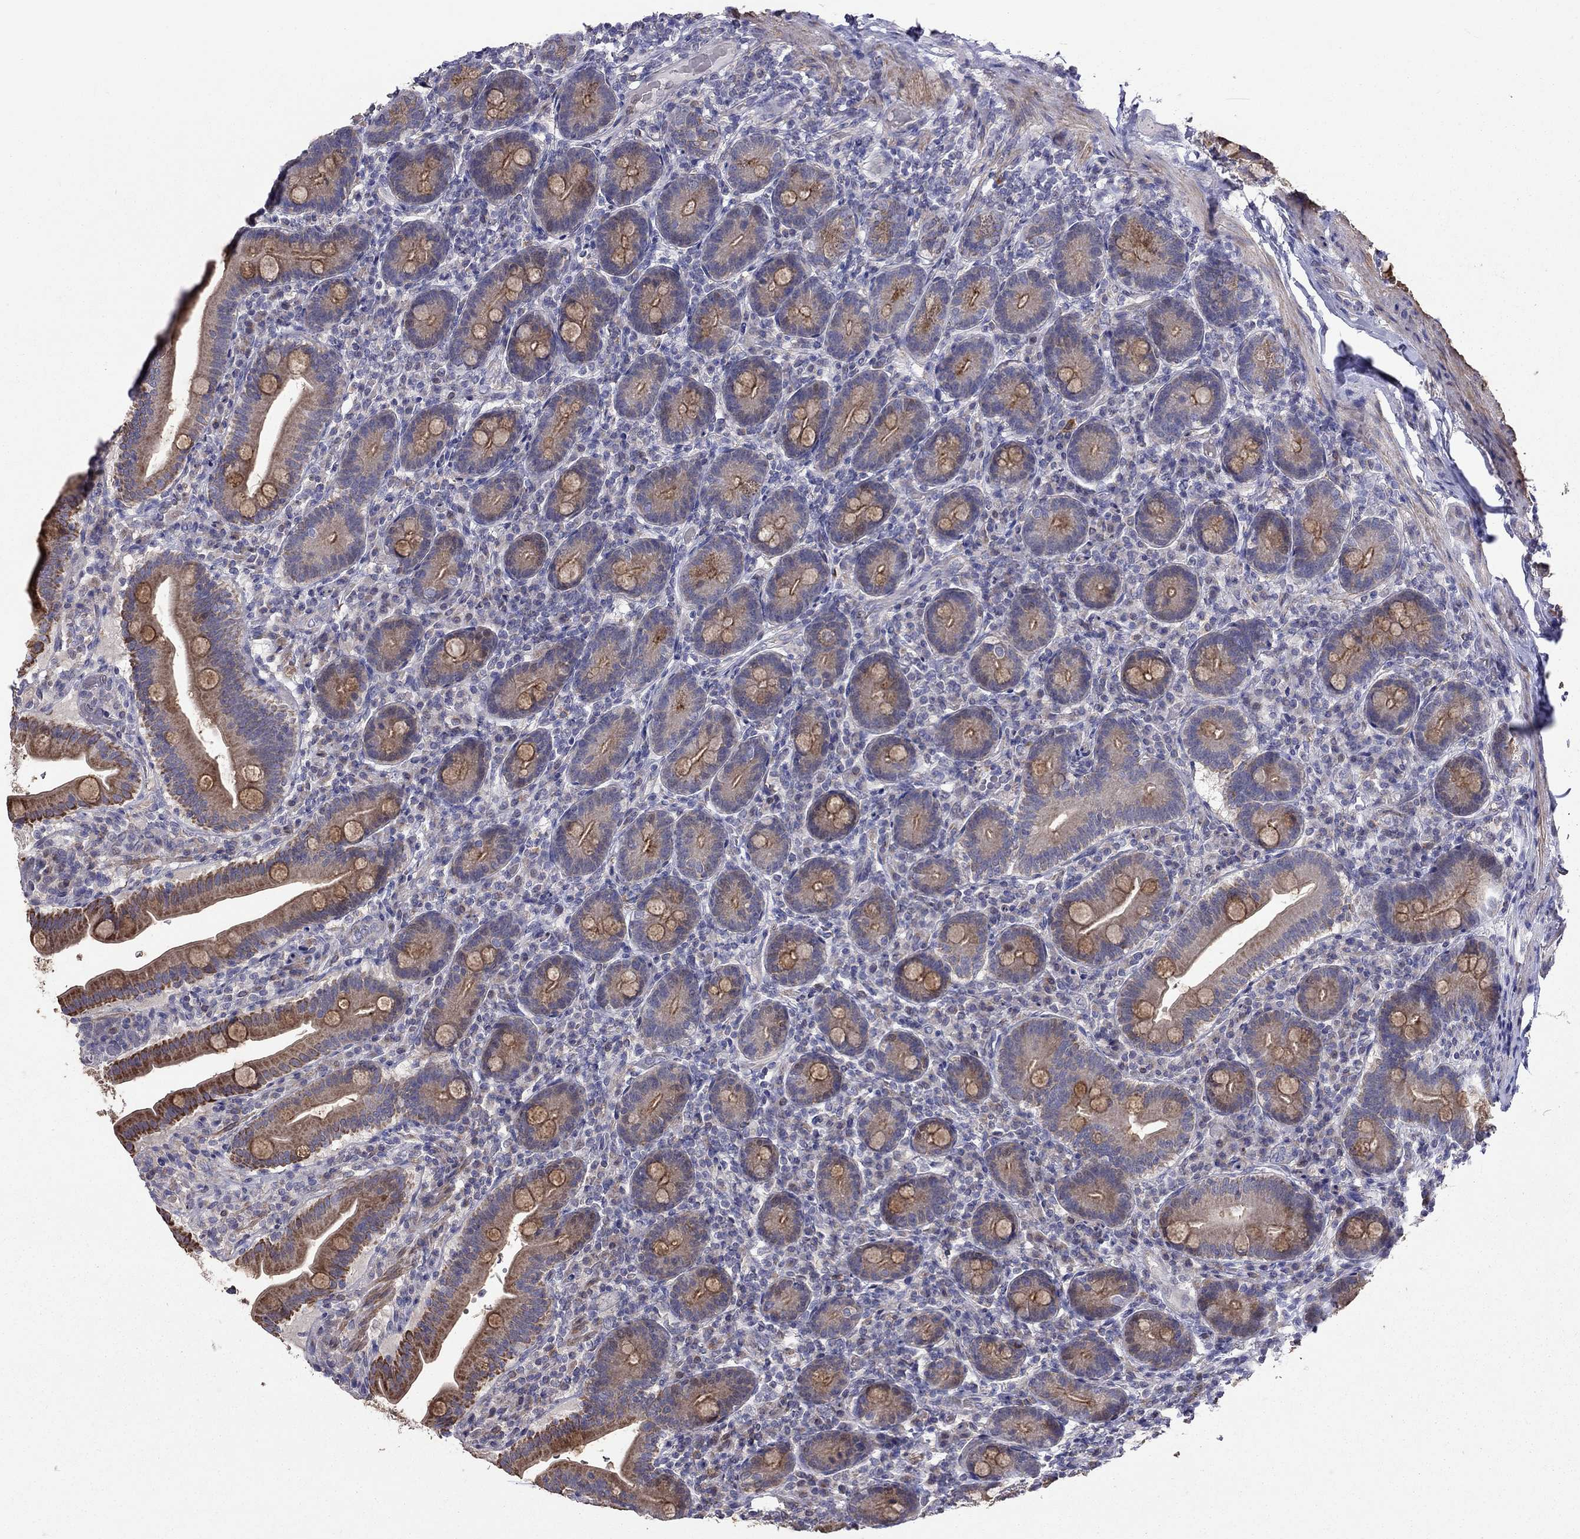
{"staining": {"intensity": "strong", "quantity": ">75%", "location": "cytoplasmic/membranous"}, "tissue": "small intestine", "cell_type": "Glandular cells", "image_type": "normal", "snomed": [{"axis": "morphology", "description": "Normal tissue, NOS"}, {"axis": "topography", "description": "Small intestine"}], "caption": "This is a histology image of immunohistochemistry (IHC) staining of normal small intestine, which shows strong staining in the cytoplasmic/membranous of glandular cells.", "gene": "SYTL2", "patient": {"sex": "male", "age": 66}}